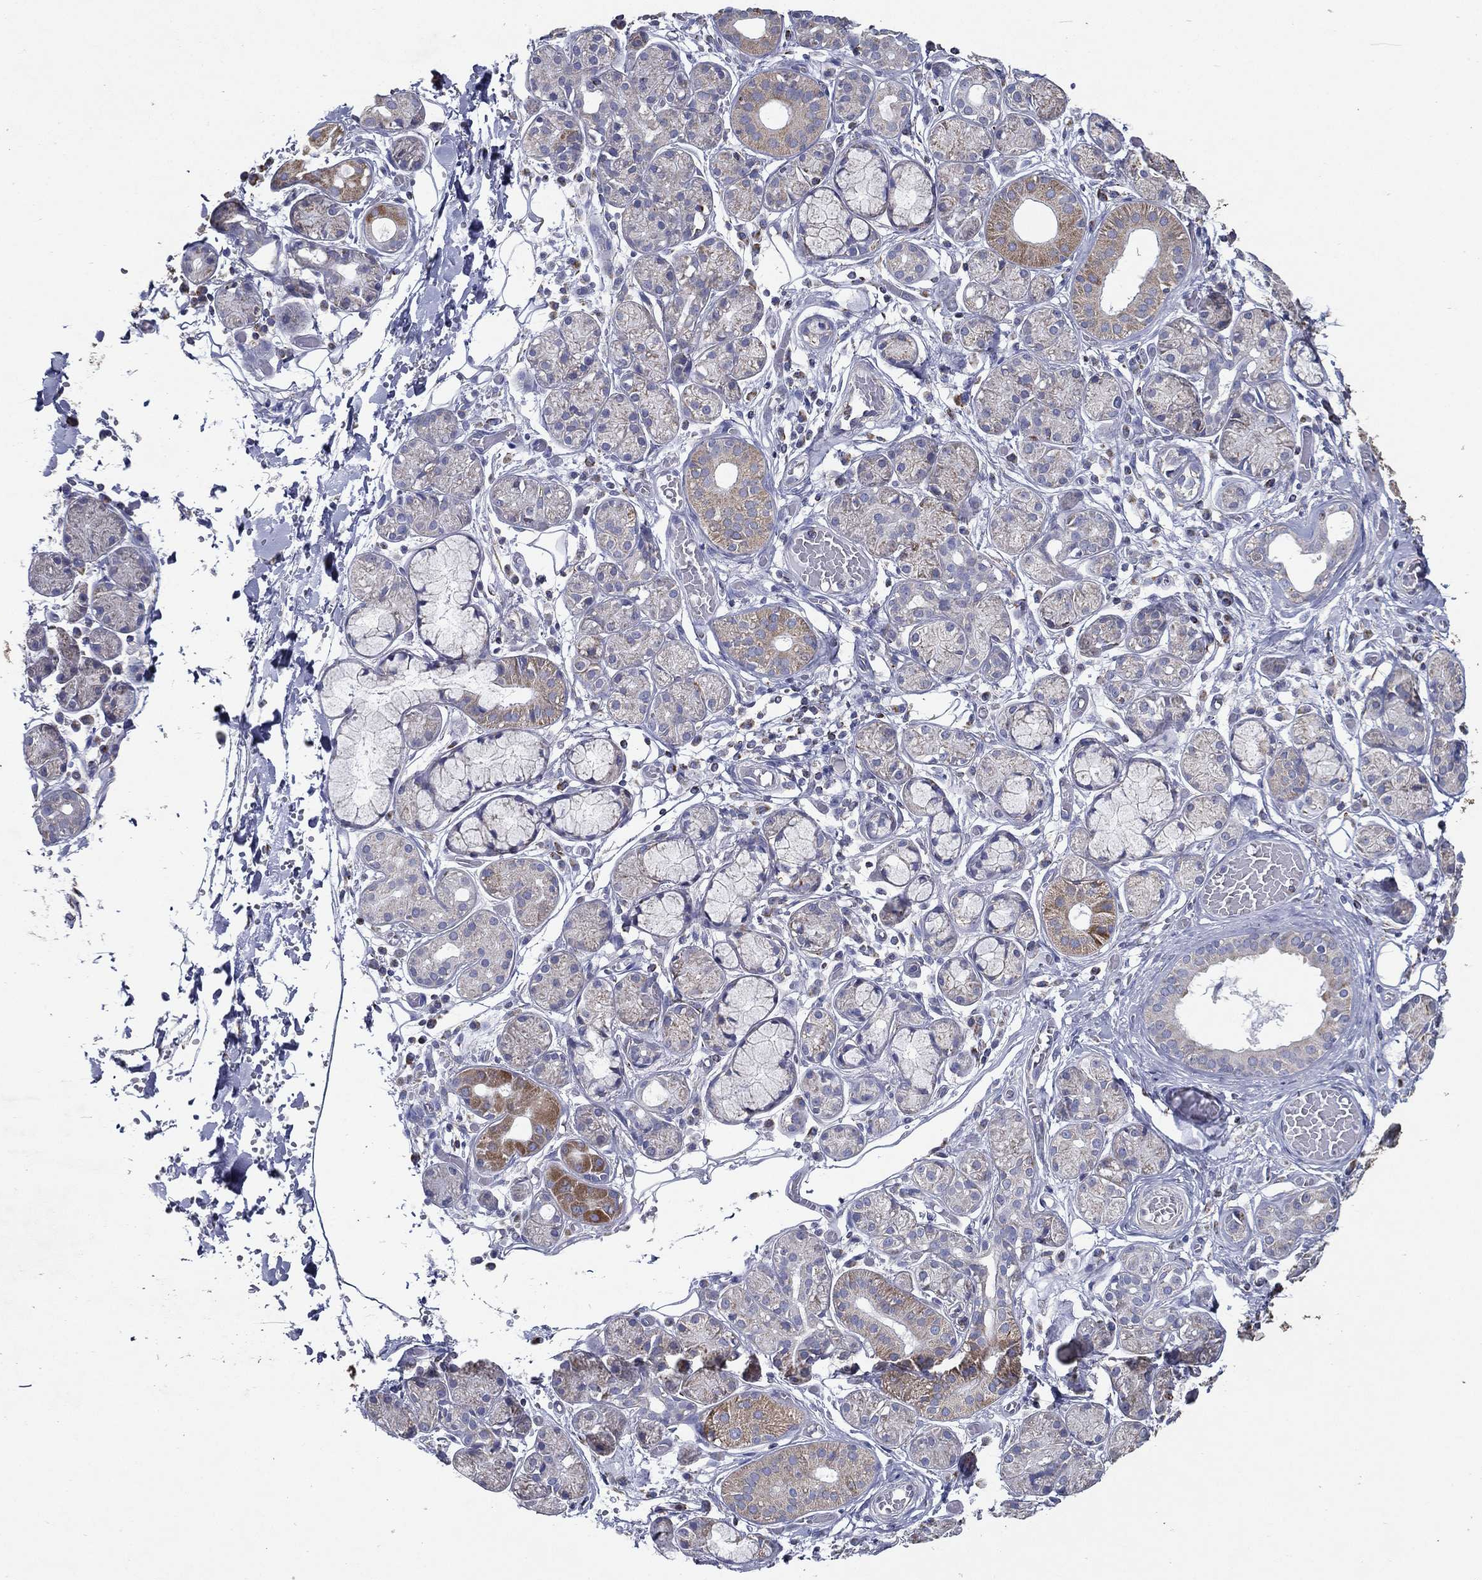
{"staining": {"intensity": "moderate", "quantity": "<25%", "location": "cytoplasmic/membranous"}, "tissue": "salivary gland", "cell_type": "Glandular cells", "image_type": "normal", "snomed": [{"axis": "morphology", "description": "Normal tissue, NOS"}, {"axis": "topography", "description": "Salivary gland"}, {"axis": "topography", "description": "Peripheral nerve tissue"}], "caption": "Immunohistochemistry photomicrograph of benign salivary gland stained for a protein (brown), which exhibits low levels of moderate cytoplasmic/membranous positivity in approximately <25% of glandular cells.", "gene": "SFXN1", "patient": {"sex": "male", "age": 71}}